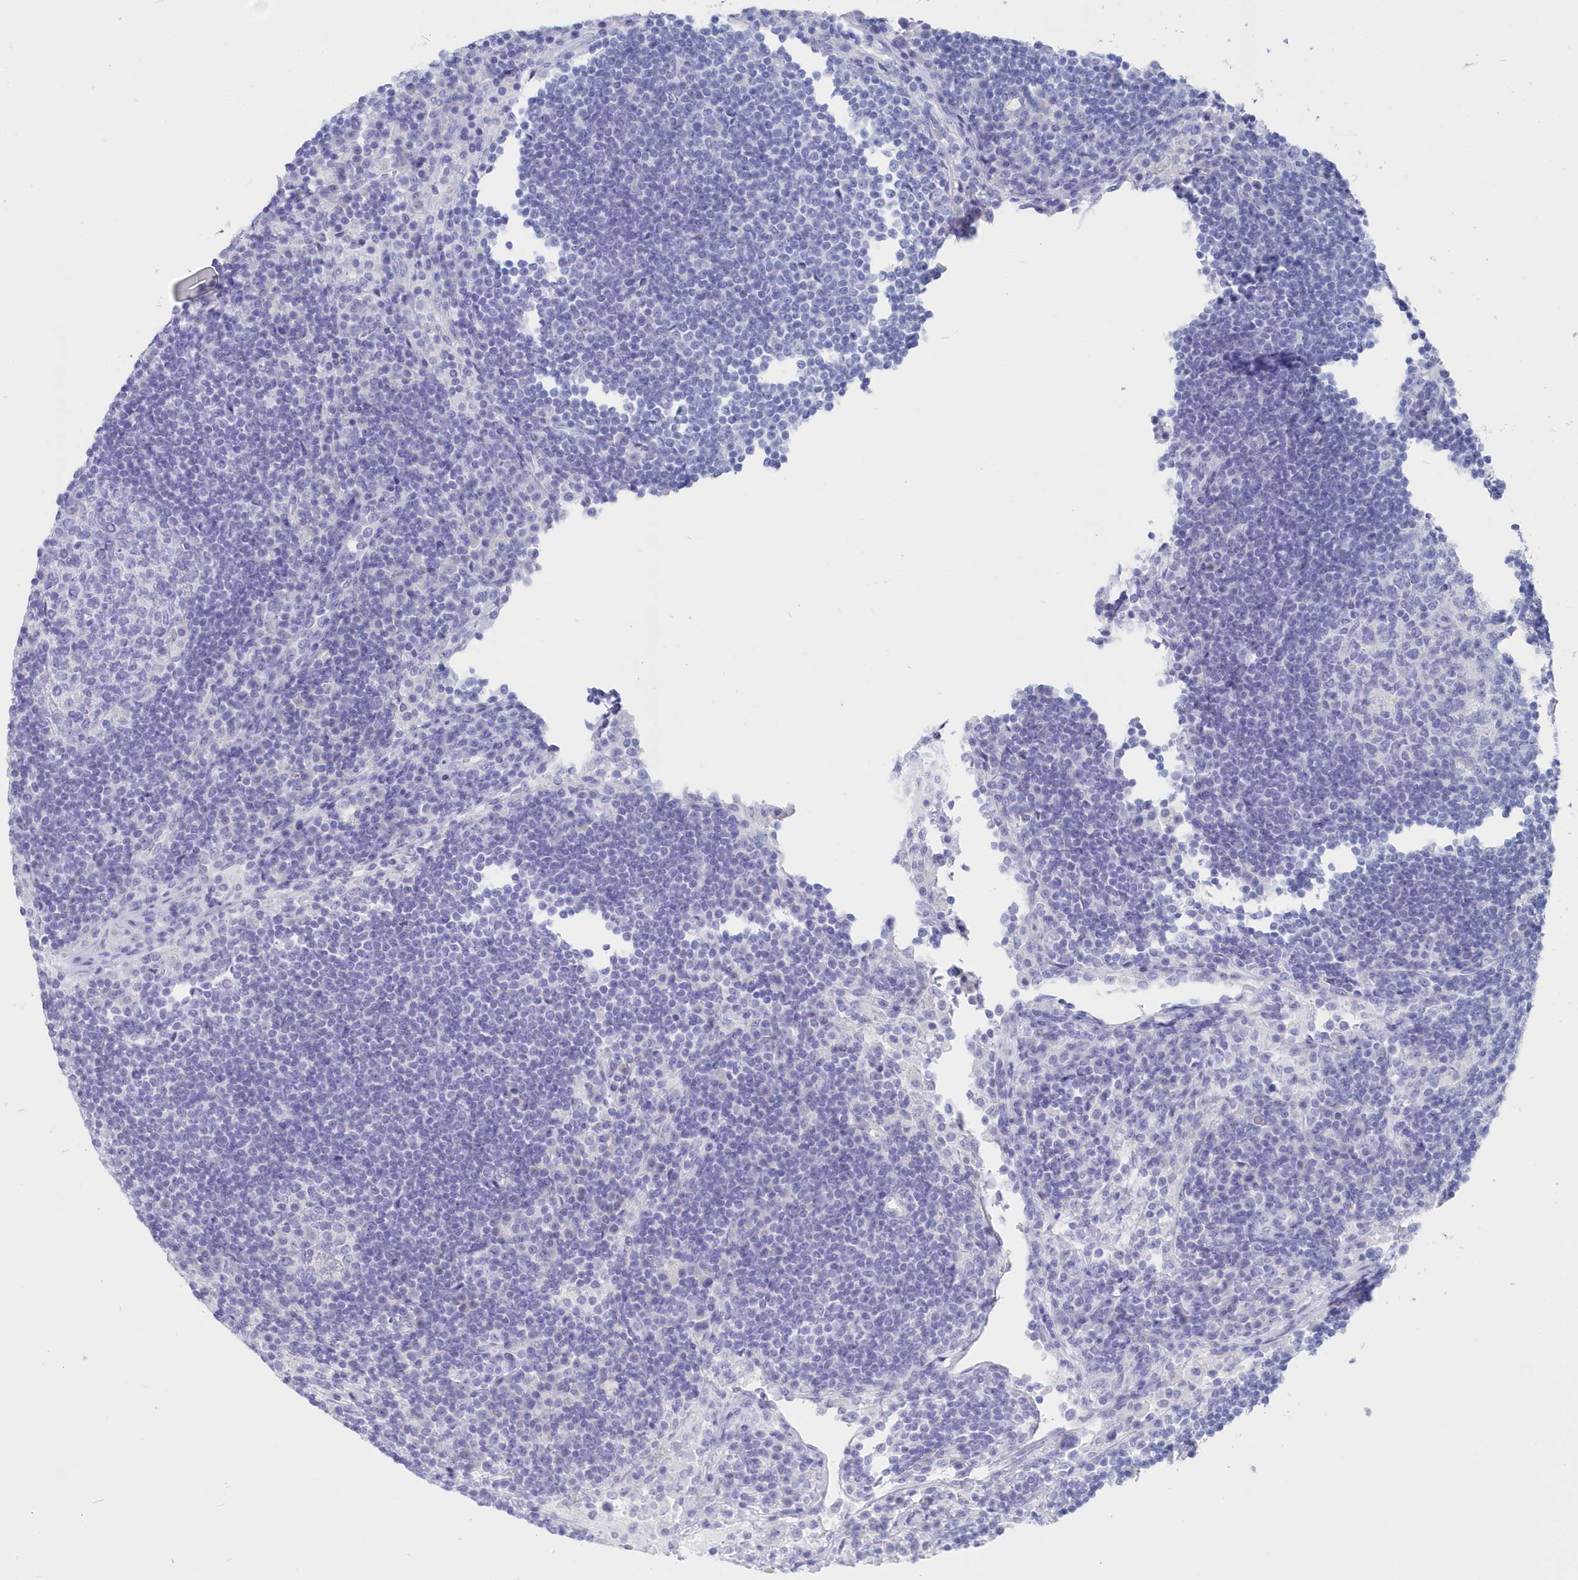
{"staining": {"intensity": "negative", "quantity": "none", "location": "none"}, "tissue": "lymph node", "cell_type": "Germinal center cells", "image_type": "normal", "snomed": [{"axis": "morphology", "description": "Normal tissue, NOS"}, {"axis": "topography", "description": "Lymph node"}], "caption": "Human lymph node stained for a protein using IHC reveals no positivity in germinal center cells.", "gene": "CSNK1G2", "patient": {"sex": "female", "age": 53}}